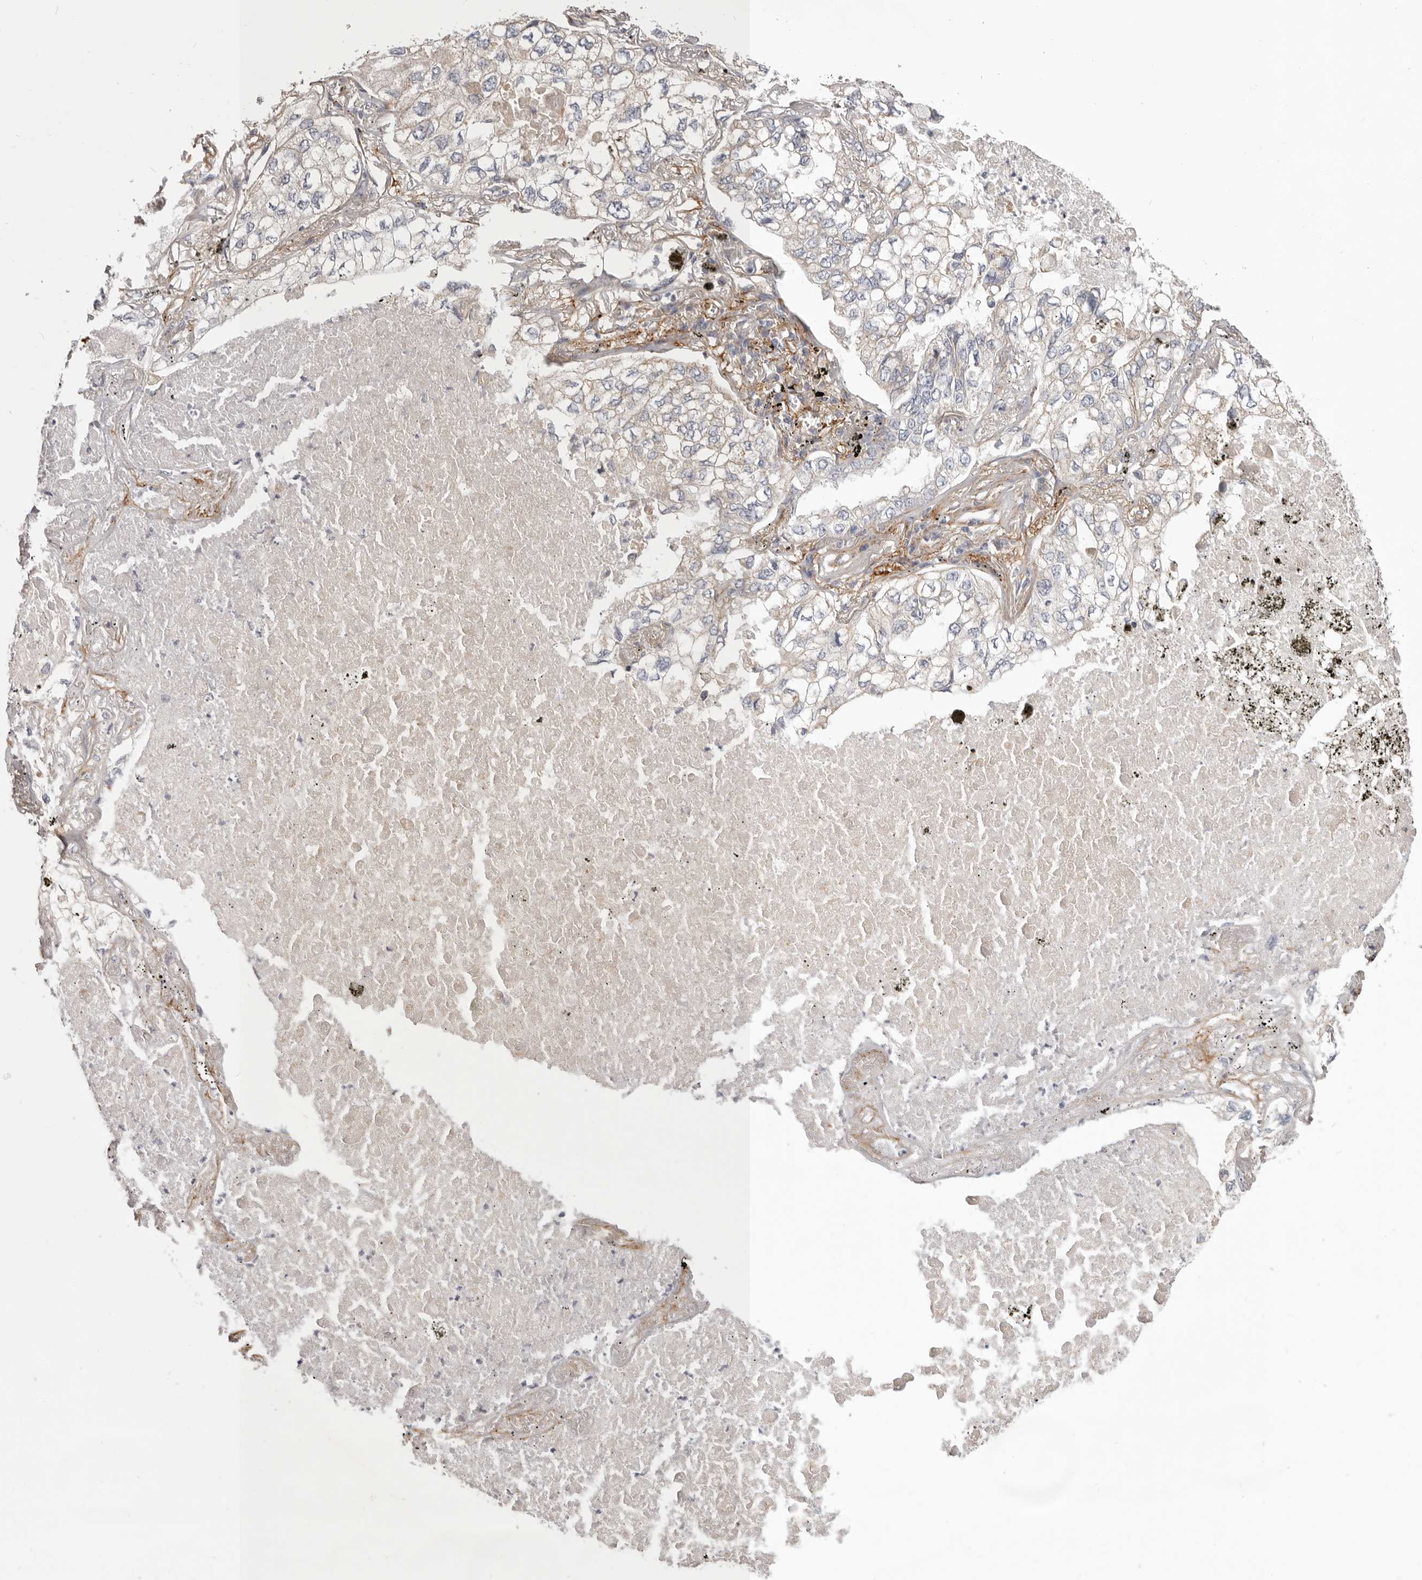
{"staining": {"intensity": "negative", "quantity": "none", "location": "none"}, "tissue": "lung cancer", "cell_type": "Tumor cells", "image_type": "cancer", "snomed": [{"axis": "morphology", "description": "Adenocarcinoma, NOS"}, {"axis": "topography", "description": "Lung"}], "caption": "Protein analysis of lung cancer demonstrates no significant positivity in tumor cells.", "gene": "MRPS10", "patient": {"sex": "male", "age": 65}}